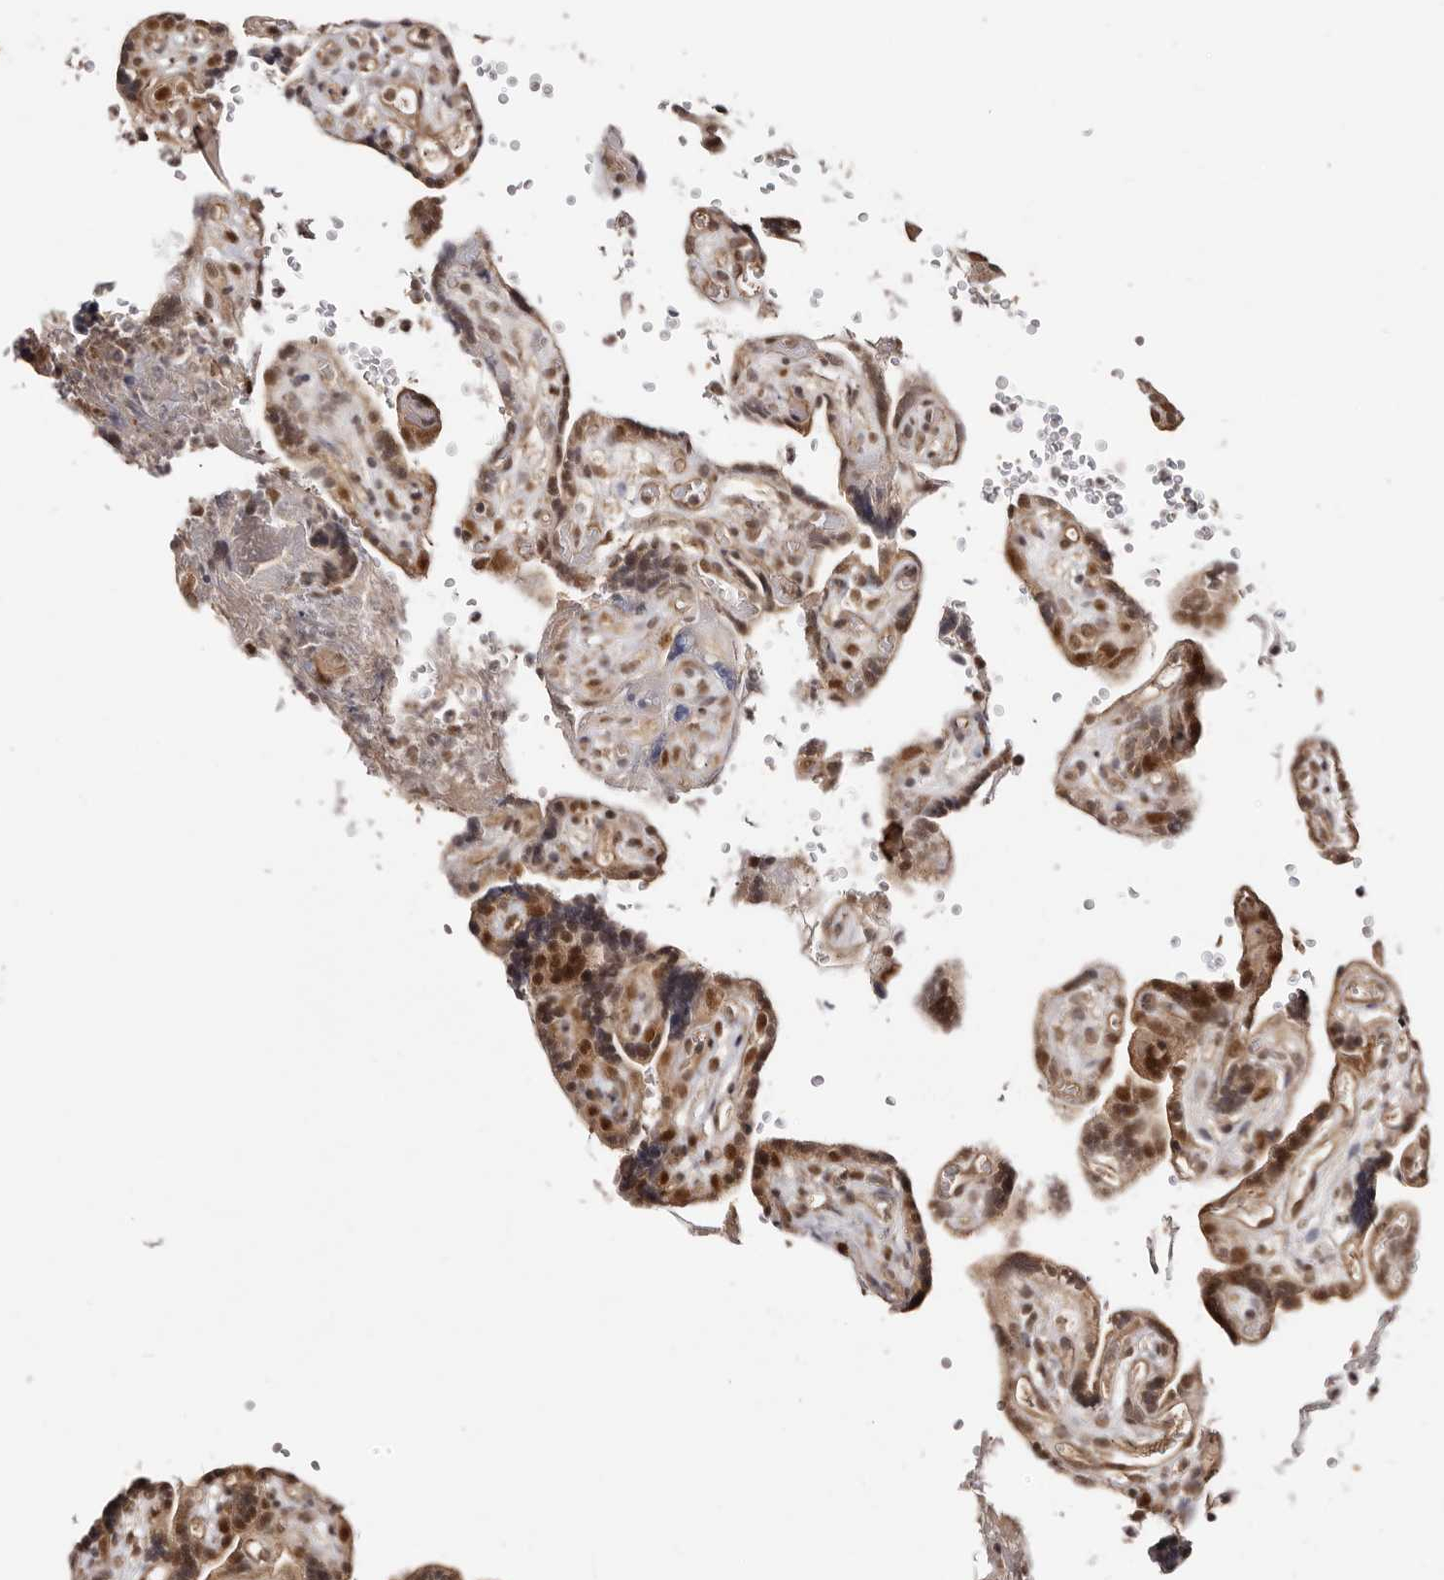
{"staining": {"intensity": "strong", "quantity": ">75%", "location": "cytoplasmic/membranous,nuclear"}, "tissue": "placenta", "cell_type": "Trophoblastic cells", "image_type": "normal", "snomed": [{"axis": "morphology", "description": "Normal tissue, NOS"}, {"axis": "topography", "description": "Placenta"}], "caption": "Benign placenta shows strong cytoplasmic/membranous,nuclear staining in about >75% of trophoblastic cells, visualized by immunohistochemistry. Using DAB (brown) and hematoxylin (blue) stains, captured at high magnification using brightfield microscopy.", "gene": "MED8", "patient": {"sex": "female", "age": 30}}